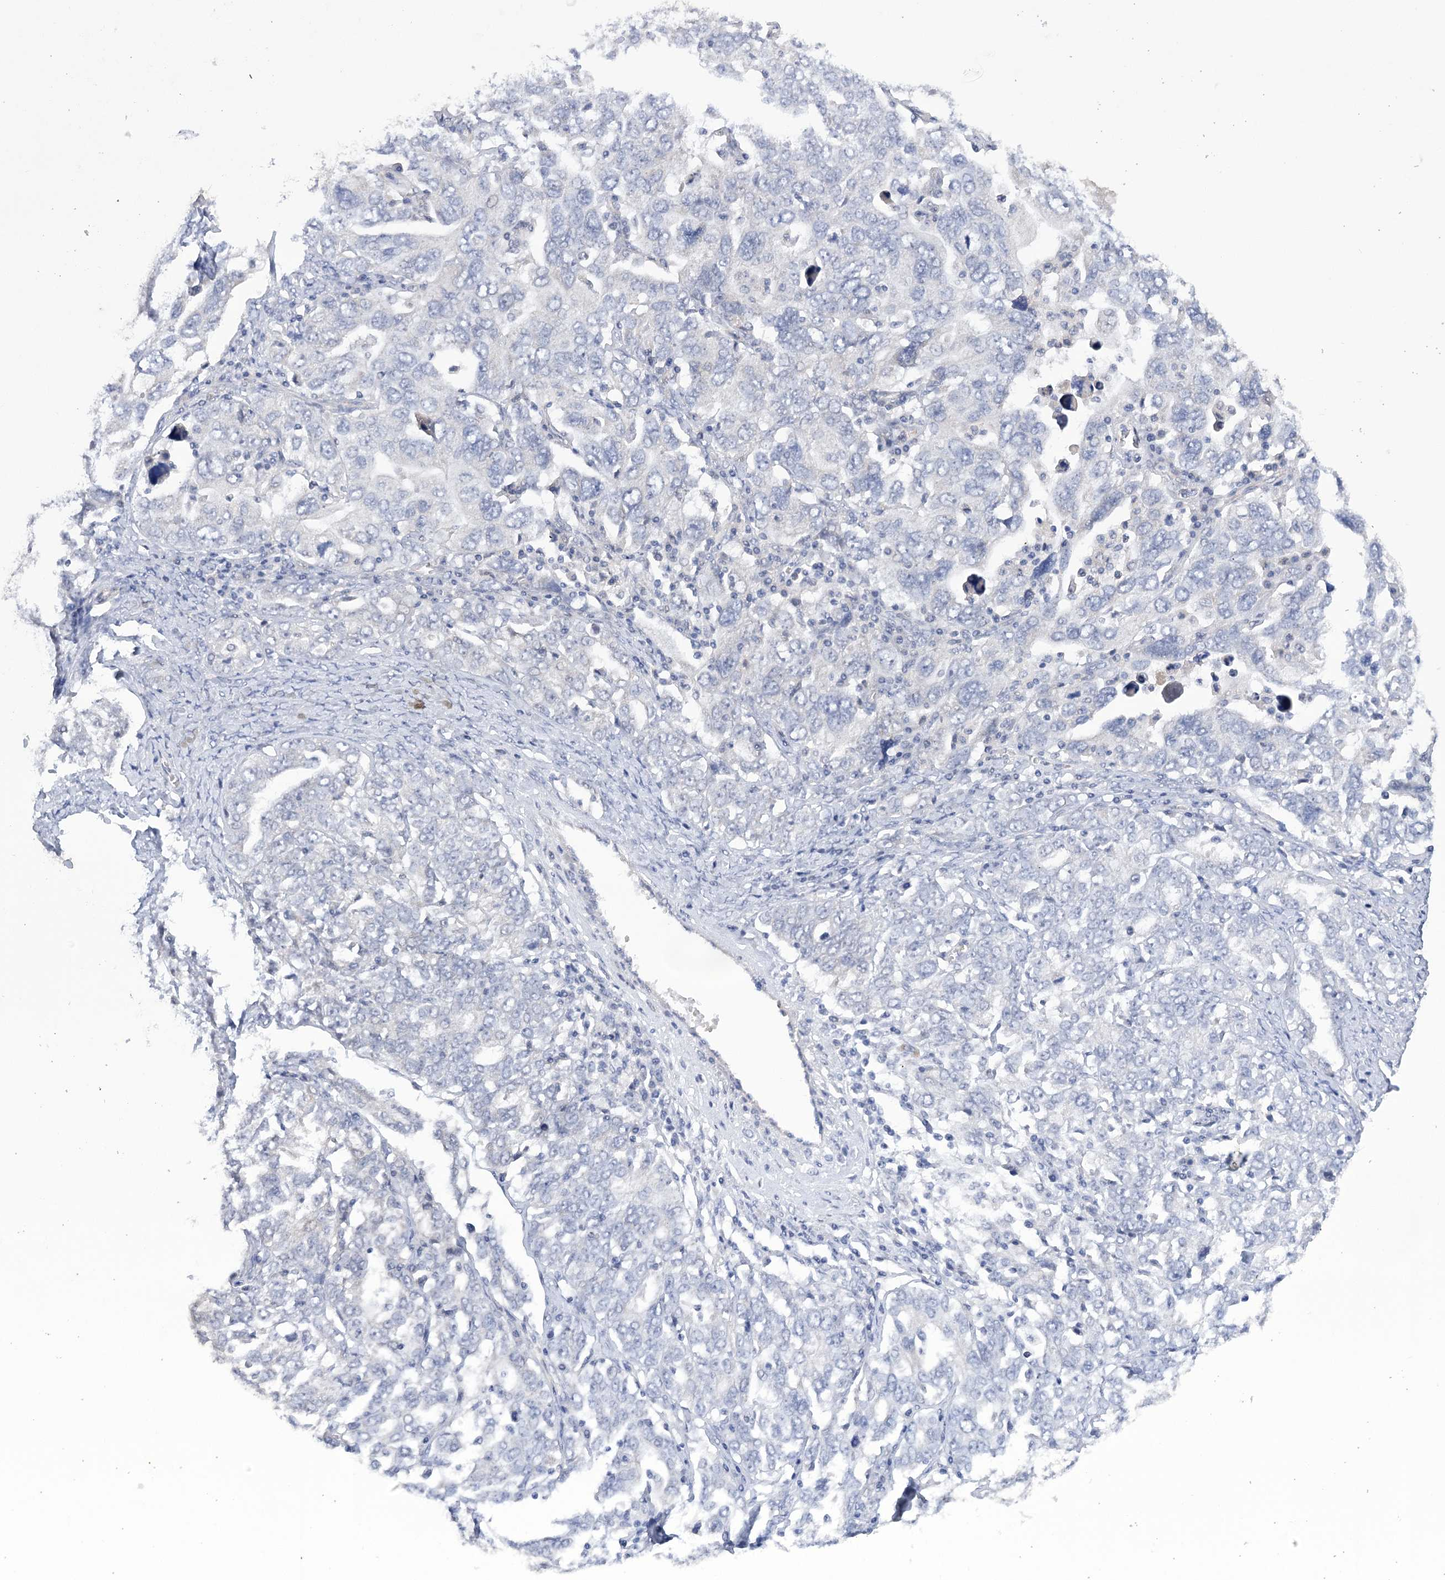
{"staining": {"intensity": "negative", "quantity": "none", "location": "none"}, "tissue": "ovarian cancer", "cell_type": "Tumor cells", "image_type": "cancer", "snomed": [{"axis": "morphology", "description": "Carcinoma, endometroid"}, {"axis": "topography", "description": "Ovary"}], "caption": "This is an IHC photomicrograph of endometroid carcinoma (ovarian). There is no staining in tumor cells.", "gene": "DCUN1D1", "patient": {"sex": "female", "age": 62}}